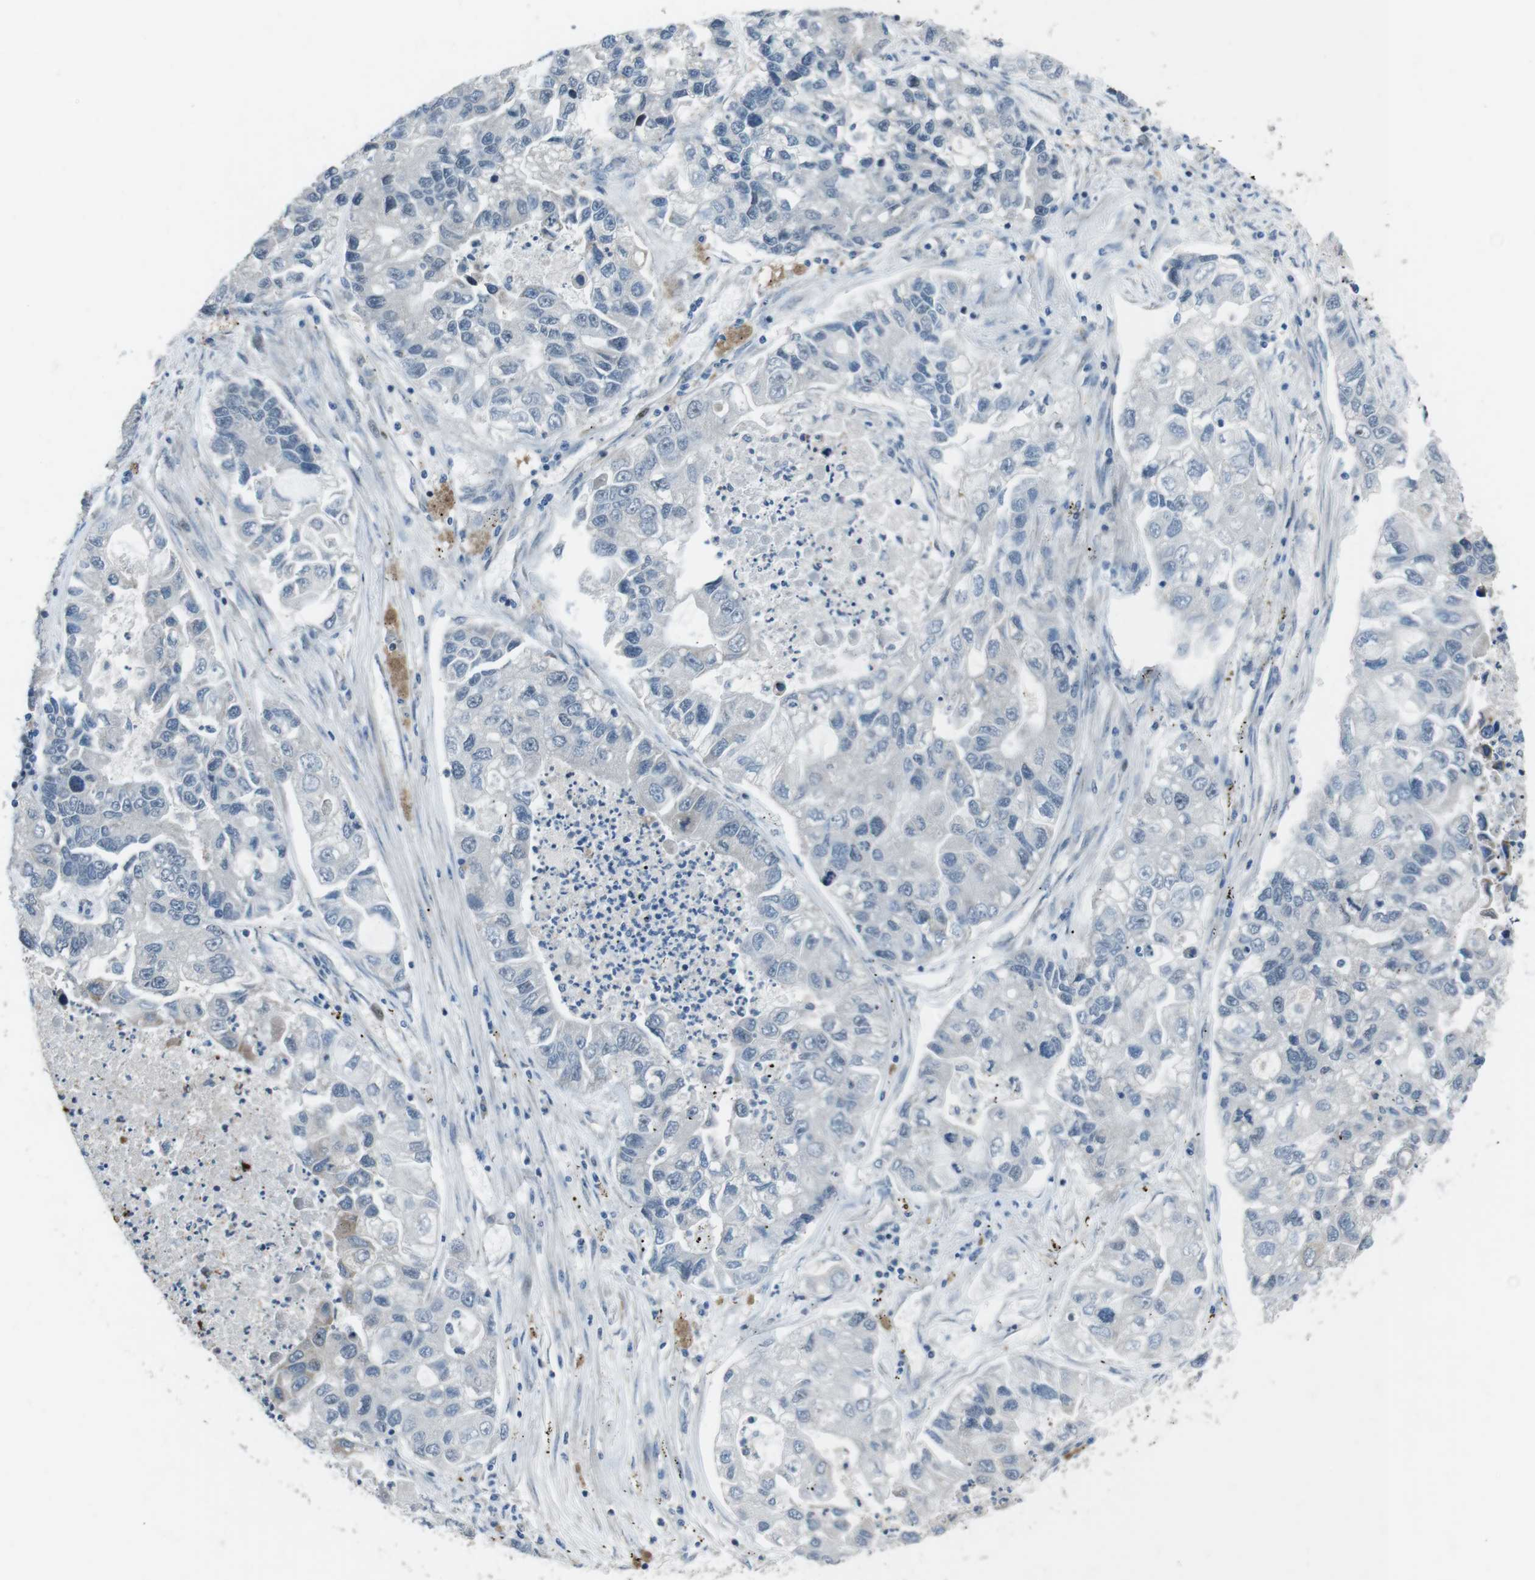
{"staining": {"intensity": "negative", "quantity": "none", "location": "none"}, "tissue": "lung cancer", "cell_type": "Tumor cells", "image_type": "cancer", "snomed": [{"axis": "morphology", "description": "Adenocarcinoma, NOS"}, {"axis": "topography", "description": "Lung"}], "caption": "Immunohistochemistry (IHC) of human lung cancer demonstrates no positivity in tumor cells. Brightfield microscopy of immunohistochemistry stained with DAB (brown) and hematoxylin (blue), captured at high magnification.", "gene": "PBRM1", "patient": {"sex": "female", "age": 51}}